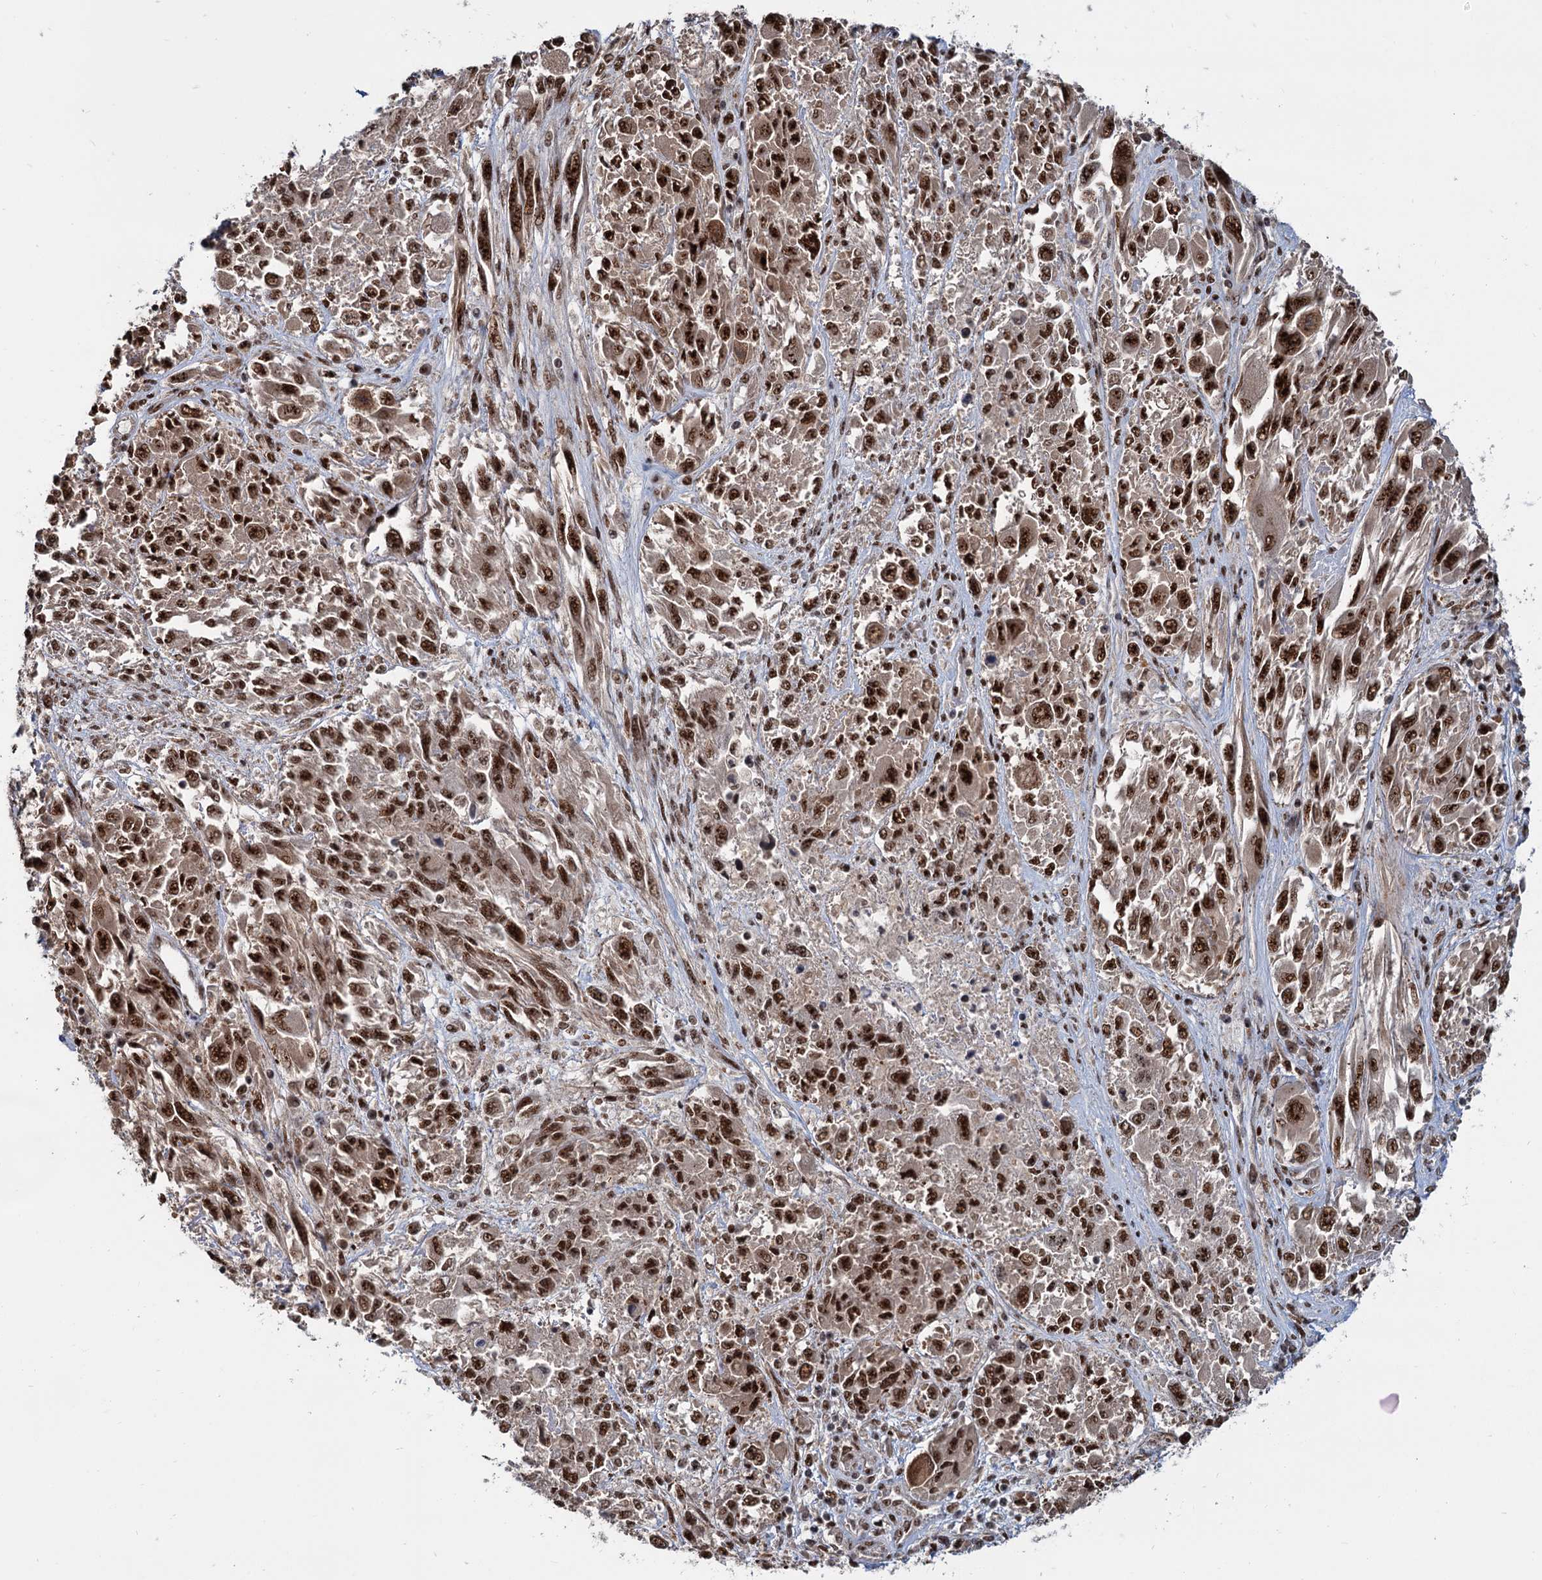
{"staining": {"intensity": "strong", "quantity": ">75%", "location": "nuclear"}, "tissue": "melanoma", "cell_type": "Tumor cells", "image_type": "cancer", "snomed": [{"axis": "morphology", "description": "Malignant melanoma, NOS"}, {"axis": "topography", "description": "Skin"}], "caption": "Tumor cells demonstrate high levels of strong nuclear expression in about >75% of cells in human malignant melanoma.", "gene": "WBP4", "patient": {"sex": "female", "age": 91}}